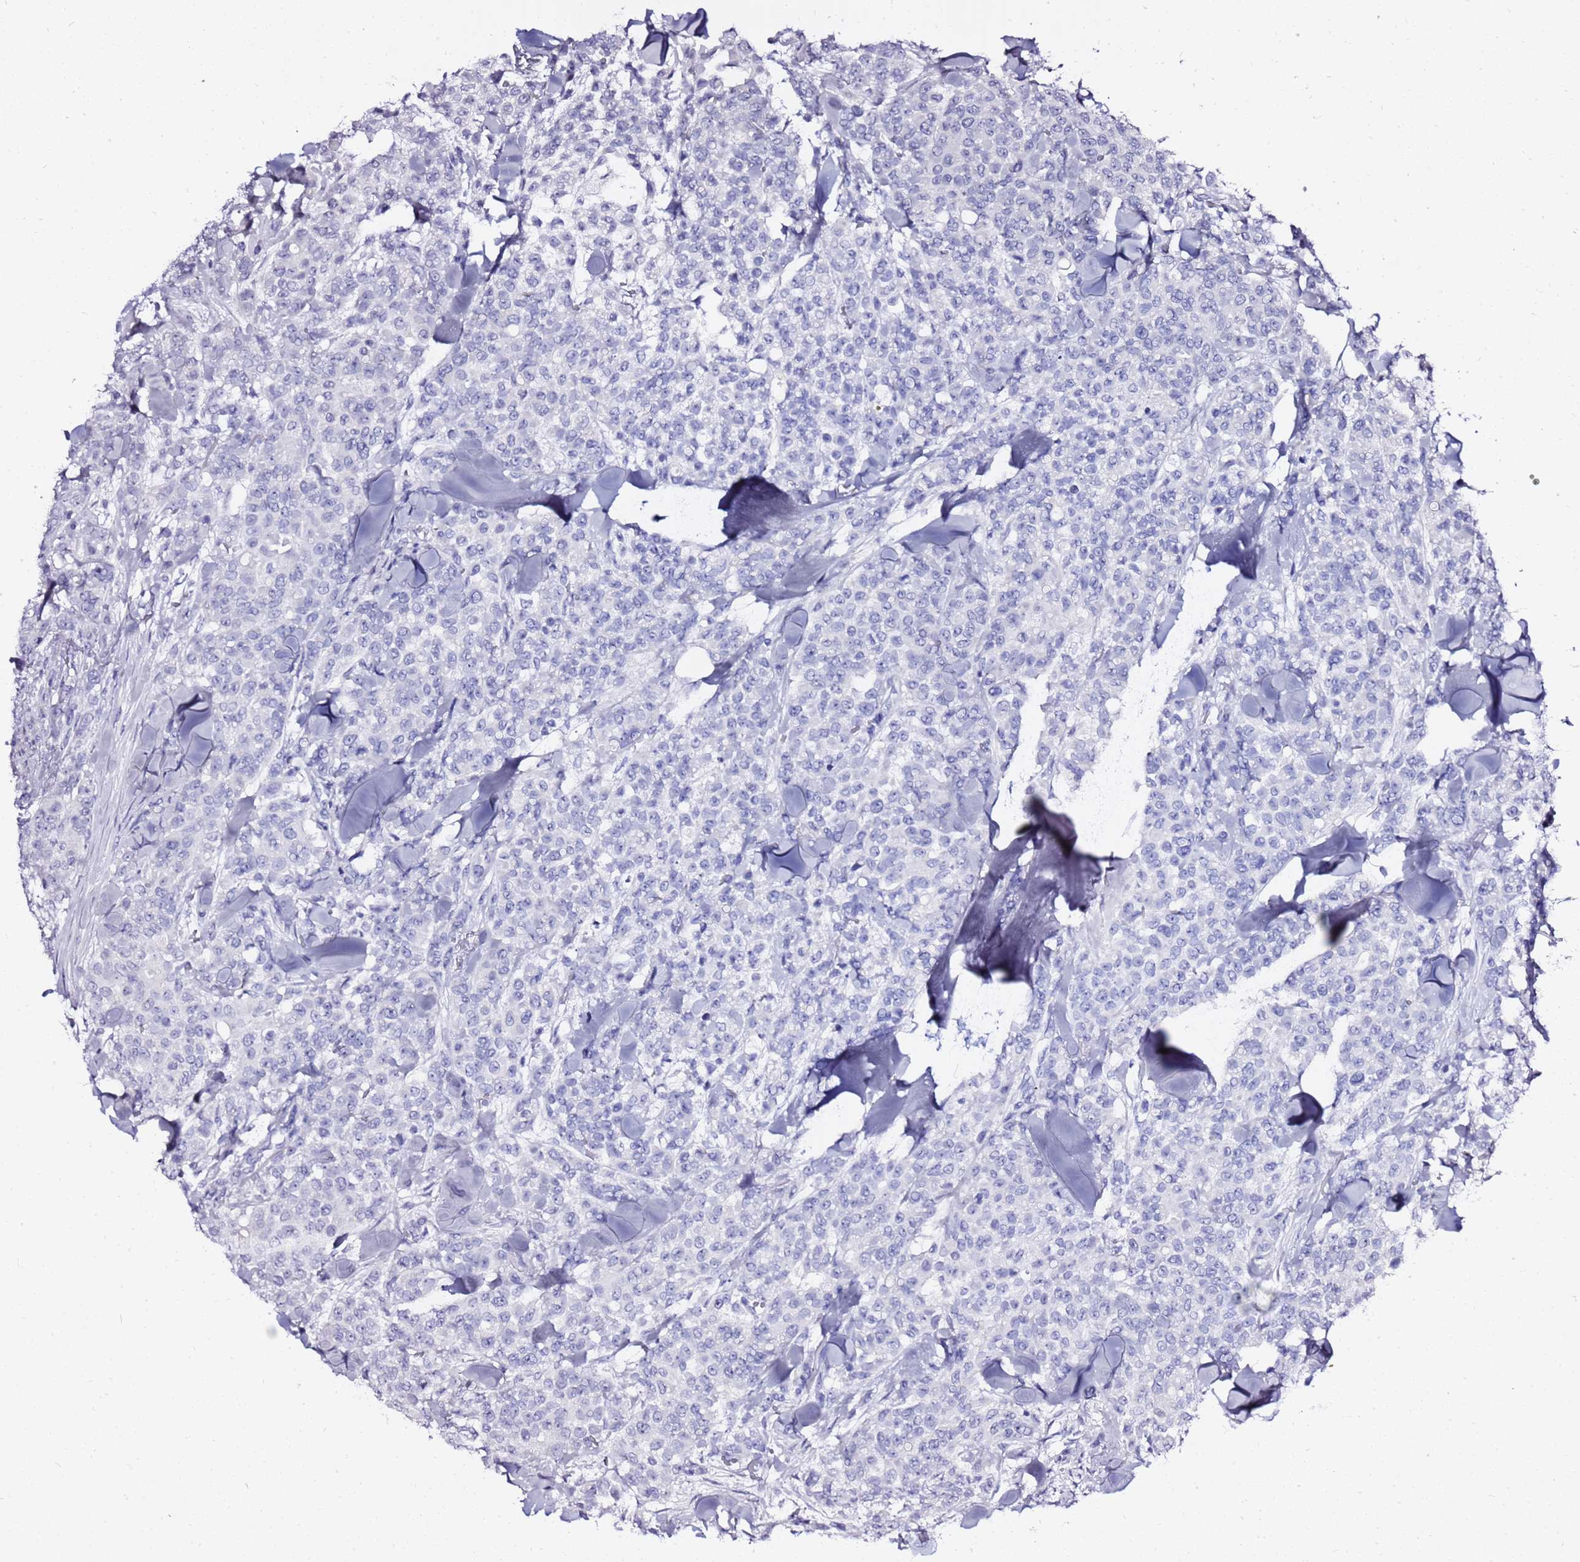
{"staining": {"intensity": "negative", "quantity": "none", "location": "none"}, "tissue": "breast cancer", "cell_type": "Tumor cells", "image_type": "cancer", "snomed": [{"axis": "morphology", "description": "Lobular carcinoma"}, {"axis": "topography", "description": "Breast"}], "caption": "DAB immunohistochemical staining of lobular carcinoma (breast) displays no significant positivity in tumor cells.", "gene": "LIPF", "patient": {"sex": "female", "age": 91}}